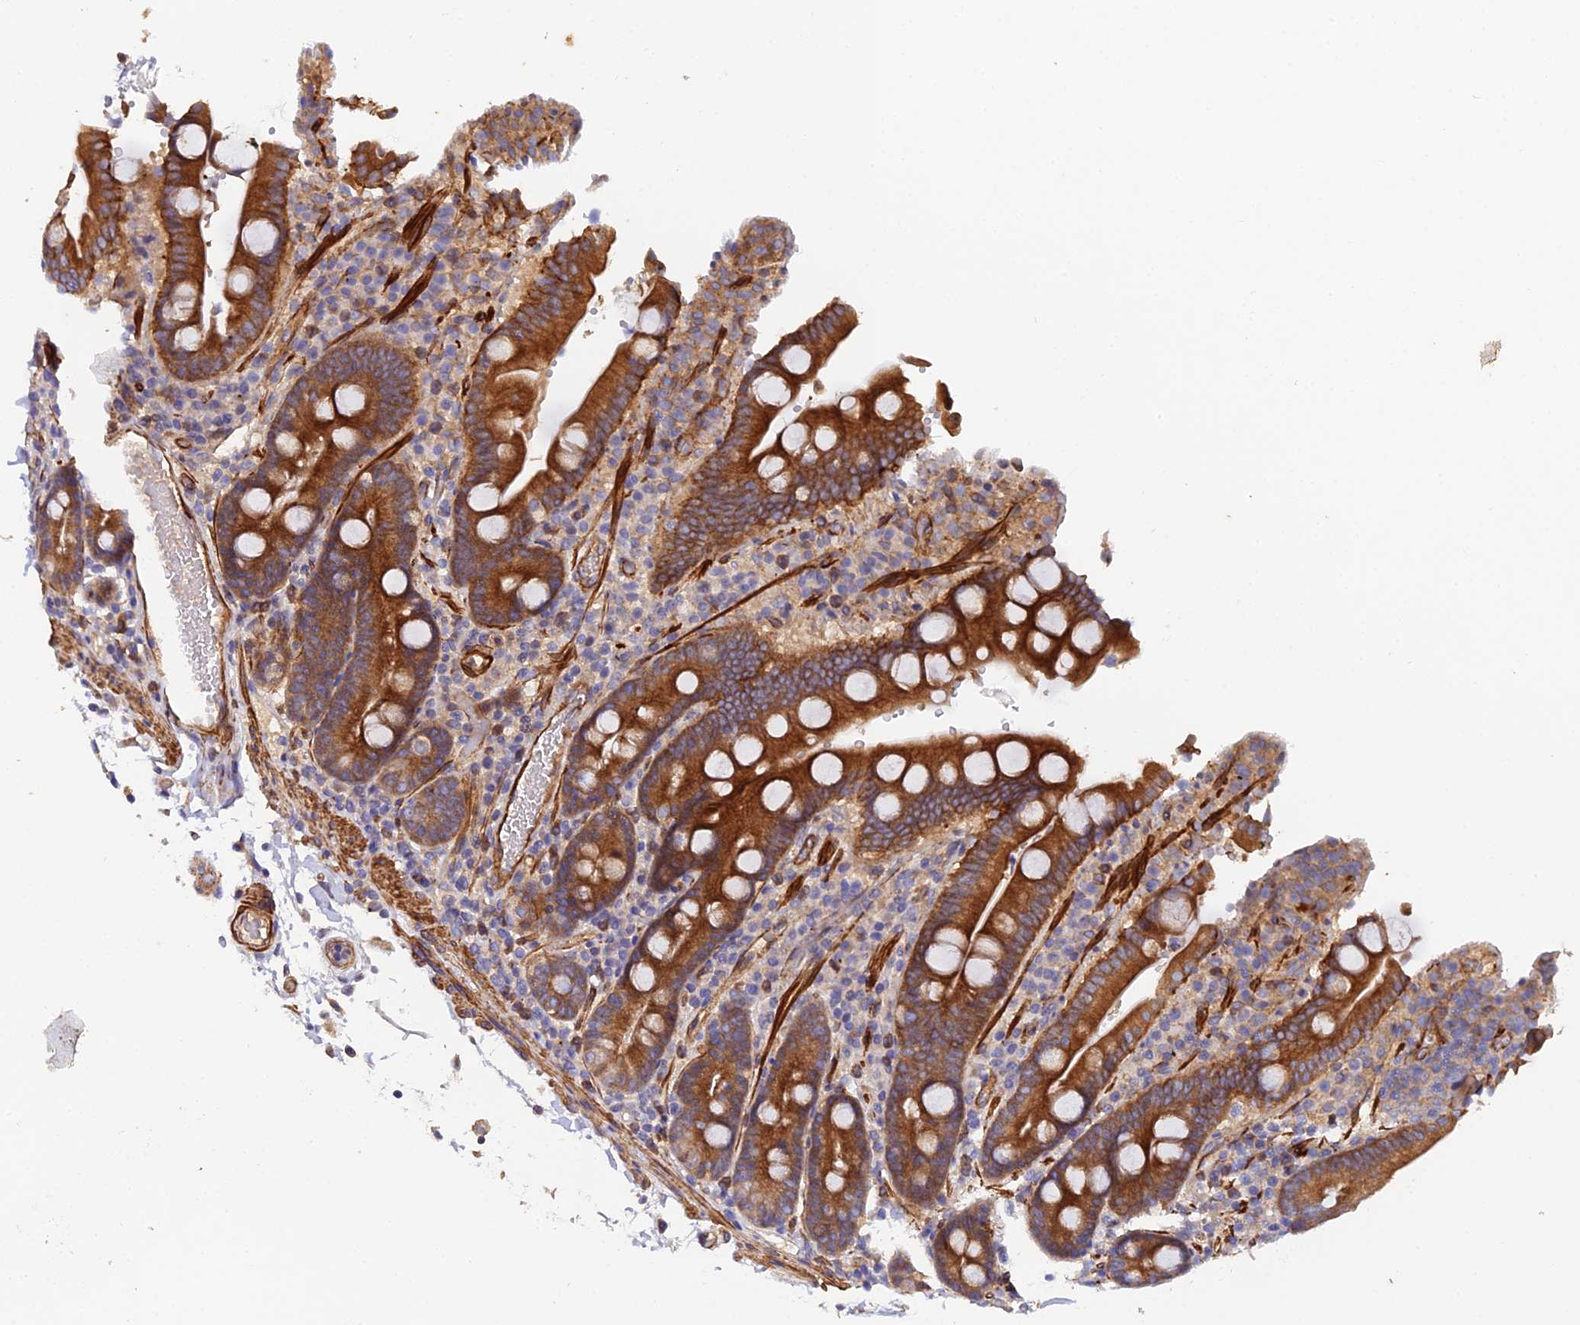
{"staining": {"intensity": "strong", "quantity": ">75%", "location": "cytoplasmic/membranous"}, "tissue": "duodenum", "cell_type": "Glandular cells", "image_type": "normal", "snomed": [{"axis": "morphology", "description": "Normal tissue, NOS"}, {"axis": "topography", "description": "Small intestine, NOS"}], "caption": "High-power microscopy captured an immunohistochemistry image of benign duodenum, revealing strong cytoplasmic/membranous positivity in about >75% of glandular cells.", "gene": "RALGAPA2", "patient": {"sex": "female", "age": 71}}